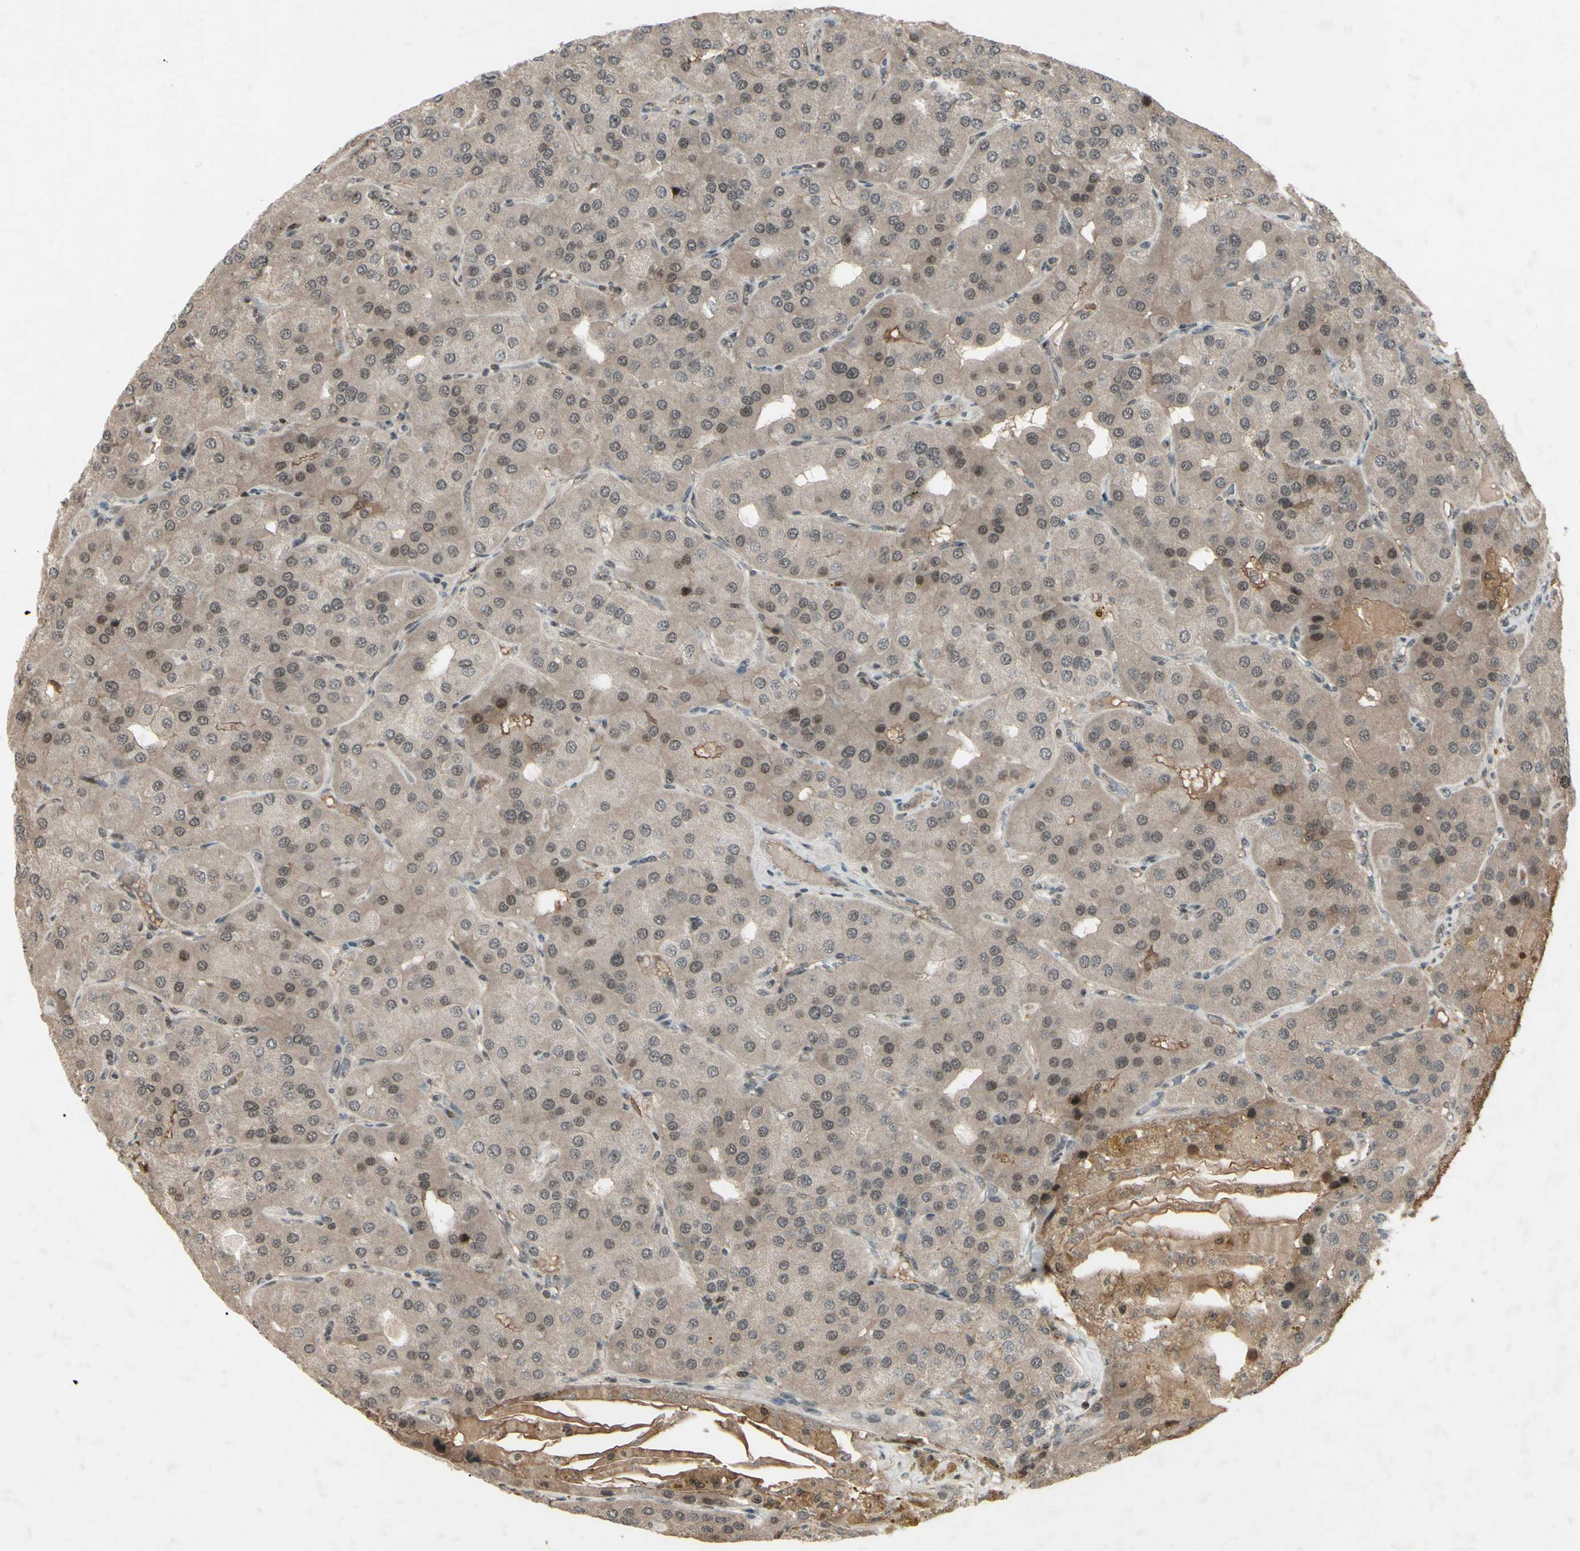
{"staining": {"intensity": "strong", "quantity": "<25%", "location": "cytoplasmic/membranous,nuclear"}, "tissue": "parathyroid gland", "cell_type": "Glandular cells", "image_type": "normal", "snomed": [{"axis": "morphology", "description": "Normal tissue, NOS"}, {"axis": "morphology", "description": "Adenoma, NOS"}, {"axis": "topography", "description": "Parathyroid gland"}], "caption": "Approximately <25% of glandular cells in unremarkable parathyroid gland show strong cytoplasmic/membranous,nuclear protein staining as visualized by brown immunohistochemical staining.", "gene": "SNW1", "patient": {"sex": "female", "age": 86}}